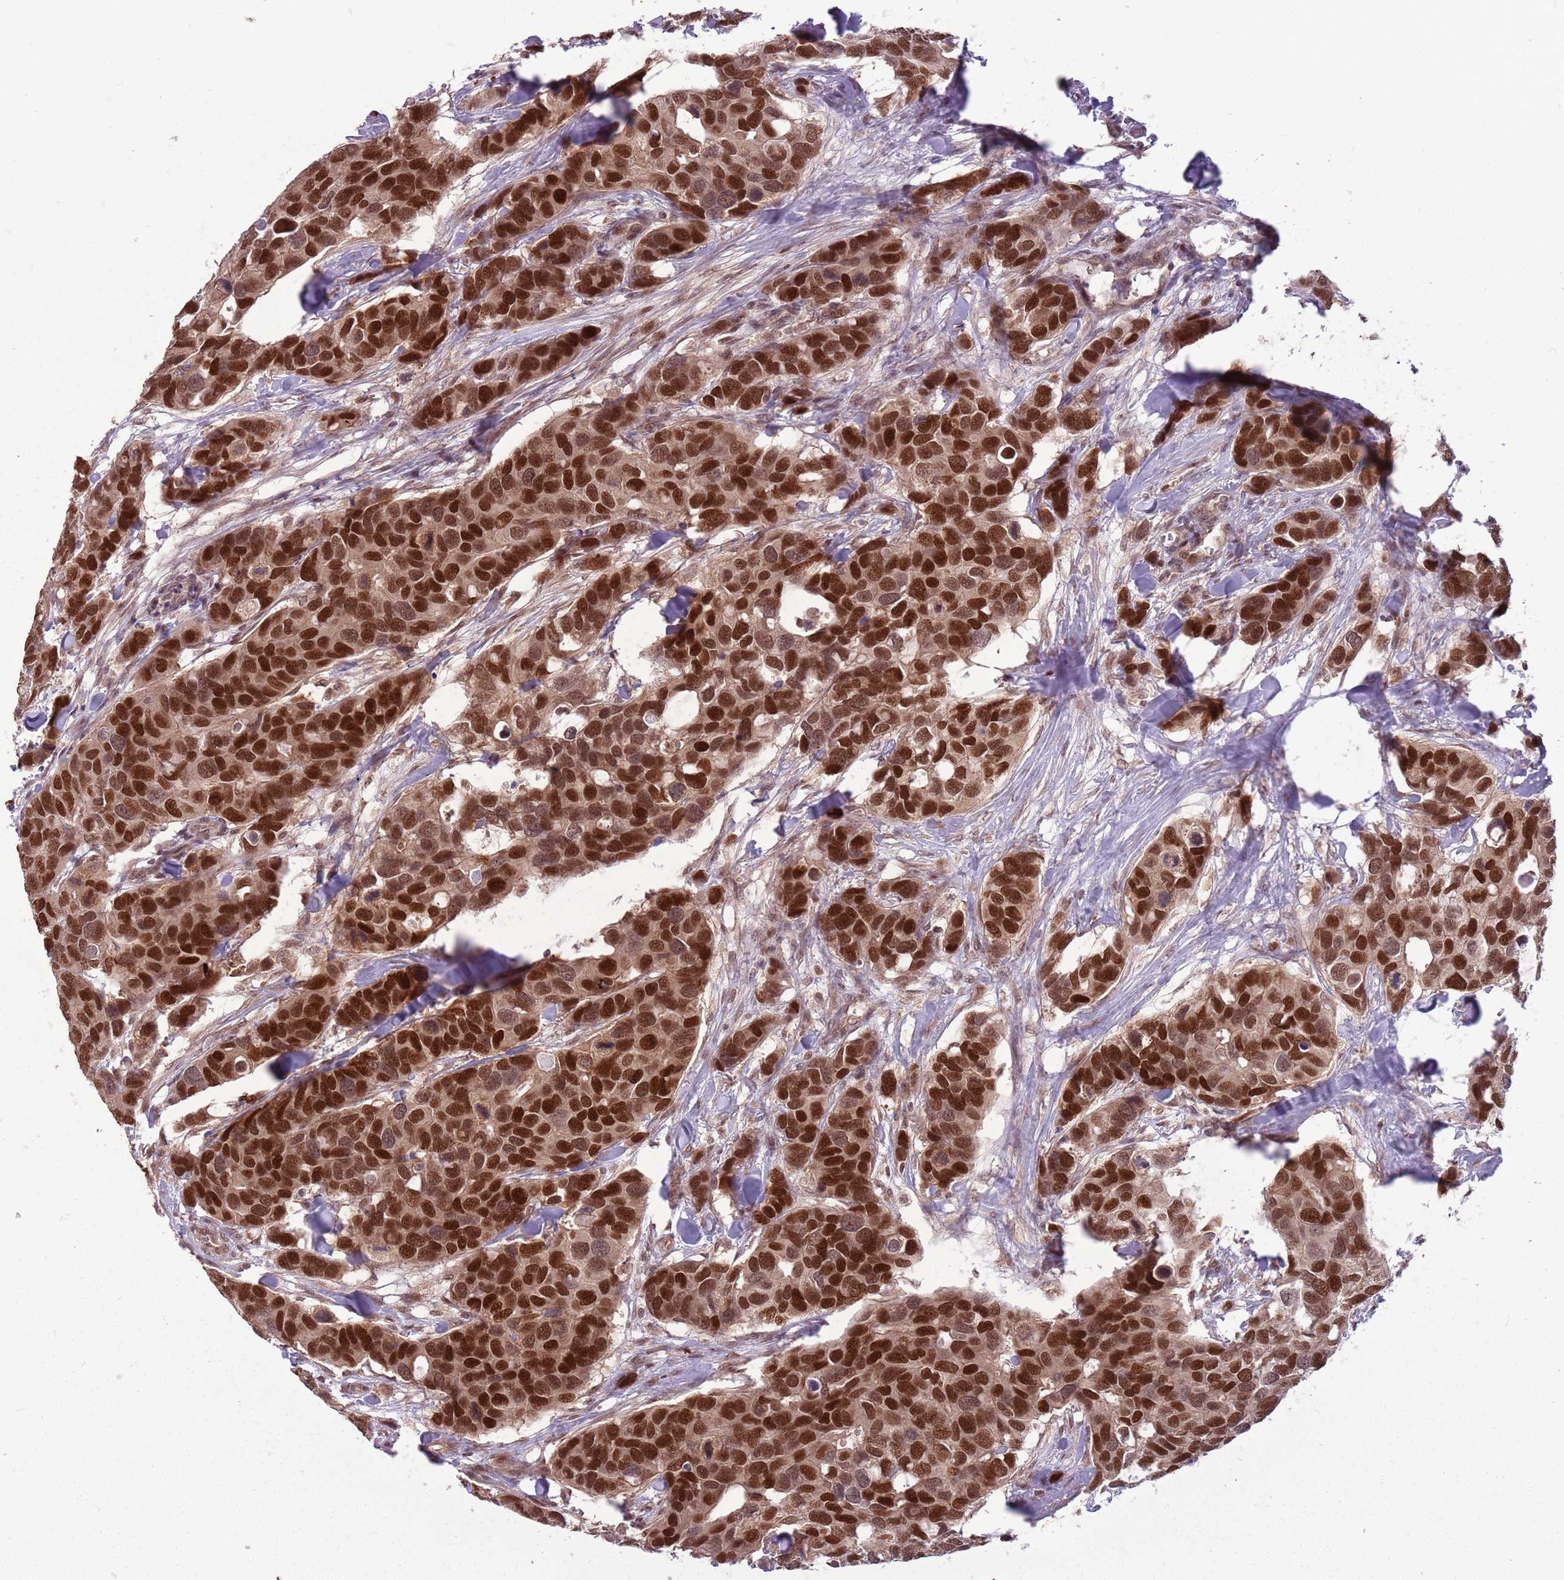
{"staining": {"intensity": "strong", "quantity": ">75%", "location": "cytoplasmic/membranous,nuclear"}, "tissue": "breast cancer", "cell_type": "Tumor cells", "image_type": "cancer", "snomed": [{"axis": "morphology", "description": "Duct carcinoma"}, {"axis": "topography", "description": "Breast"}], "caption": "This is an image of IHC staining of breast cancer (invasive ductal carcinoma), which shows strong positivity in the cytoplasmic/membranous and nuclear of tumor cells.", "gene": "ADAMTS3", "patient": {"sex": "female", "age": 83}}